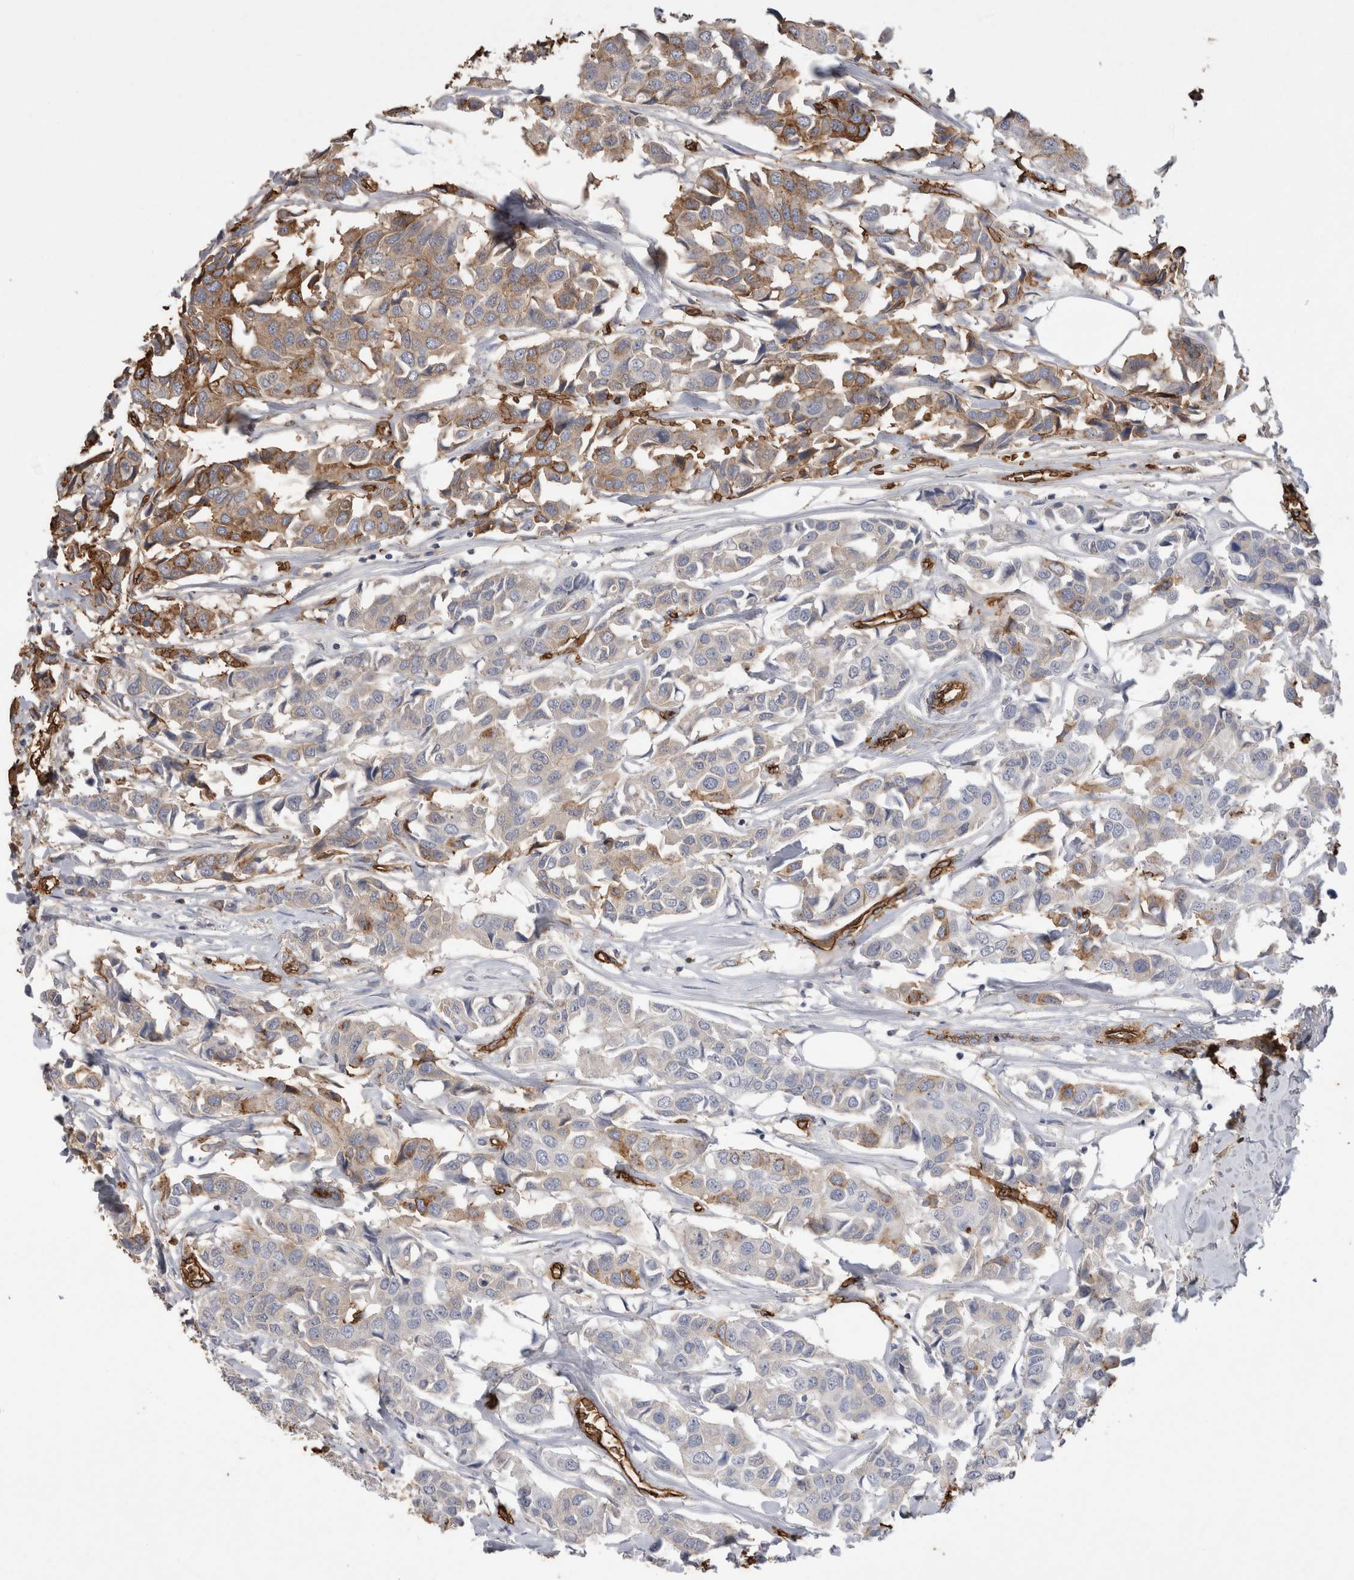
{"staining": {"intensity": "moderate", "quantity": "25%-75%", "location": "cytoplasmic/membranous"}, "tissue": "breast cancer", "cell_type": "Tumor cells", "image_type": "cancer", "snomed": [{"axis": "morphology", "description": "Duct carcinoma"}, {"axis": "topography", "description": "Breast"}], "caption": "High-magnification brightfield microscopy of breast intraductal carcinoma stained with DAB (3,3'-diaminobenzidine) (brown) and counterstained with hematoxylin (blue). tumor cells exhibit moderate cytoplasmic/membranous staining is present in about25%-75% of cells.", "gene": "IL17RC", "patient": {"sex": "female", "age": 80}}